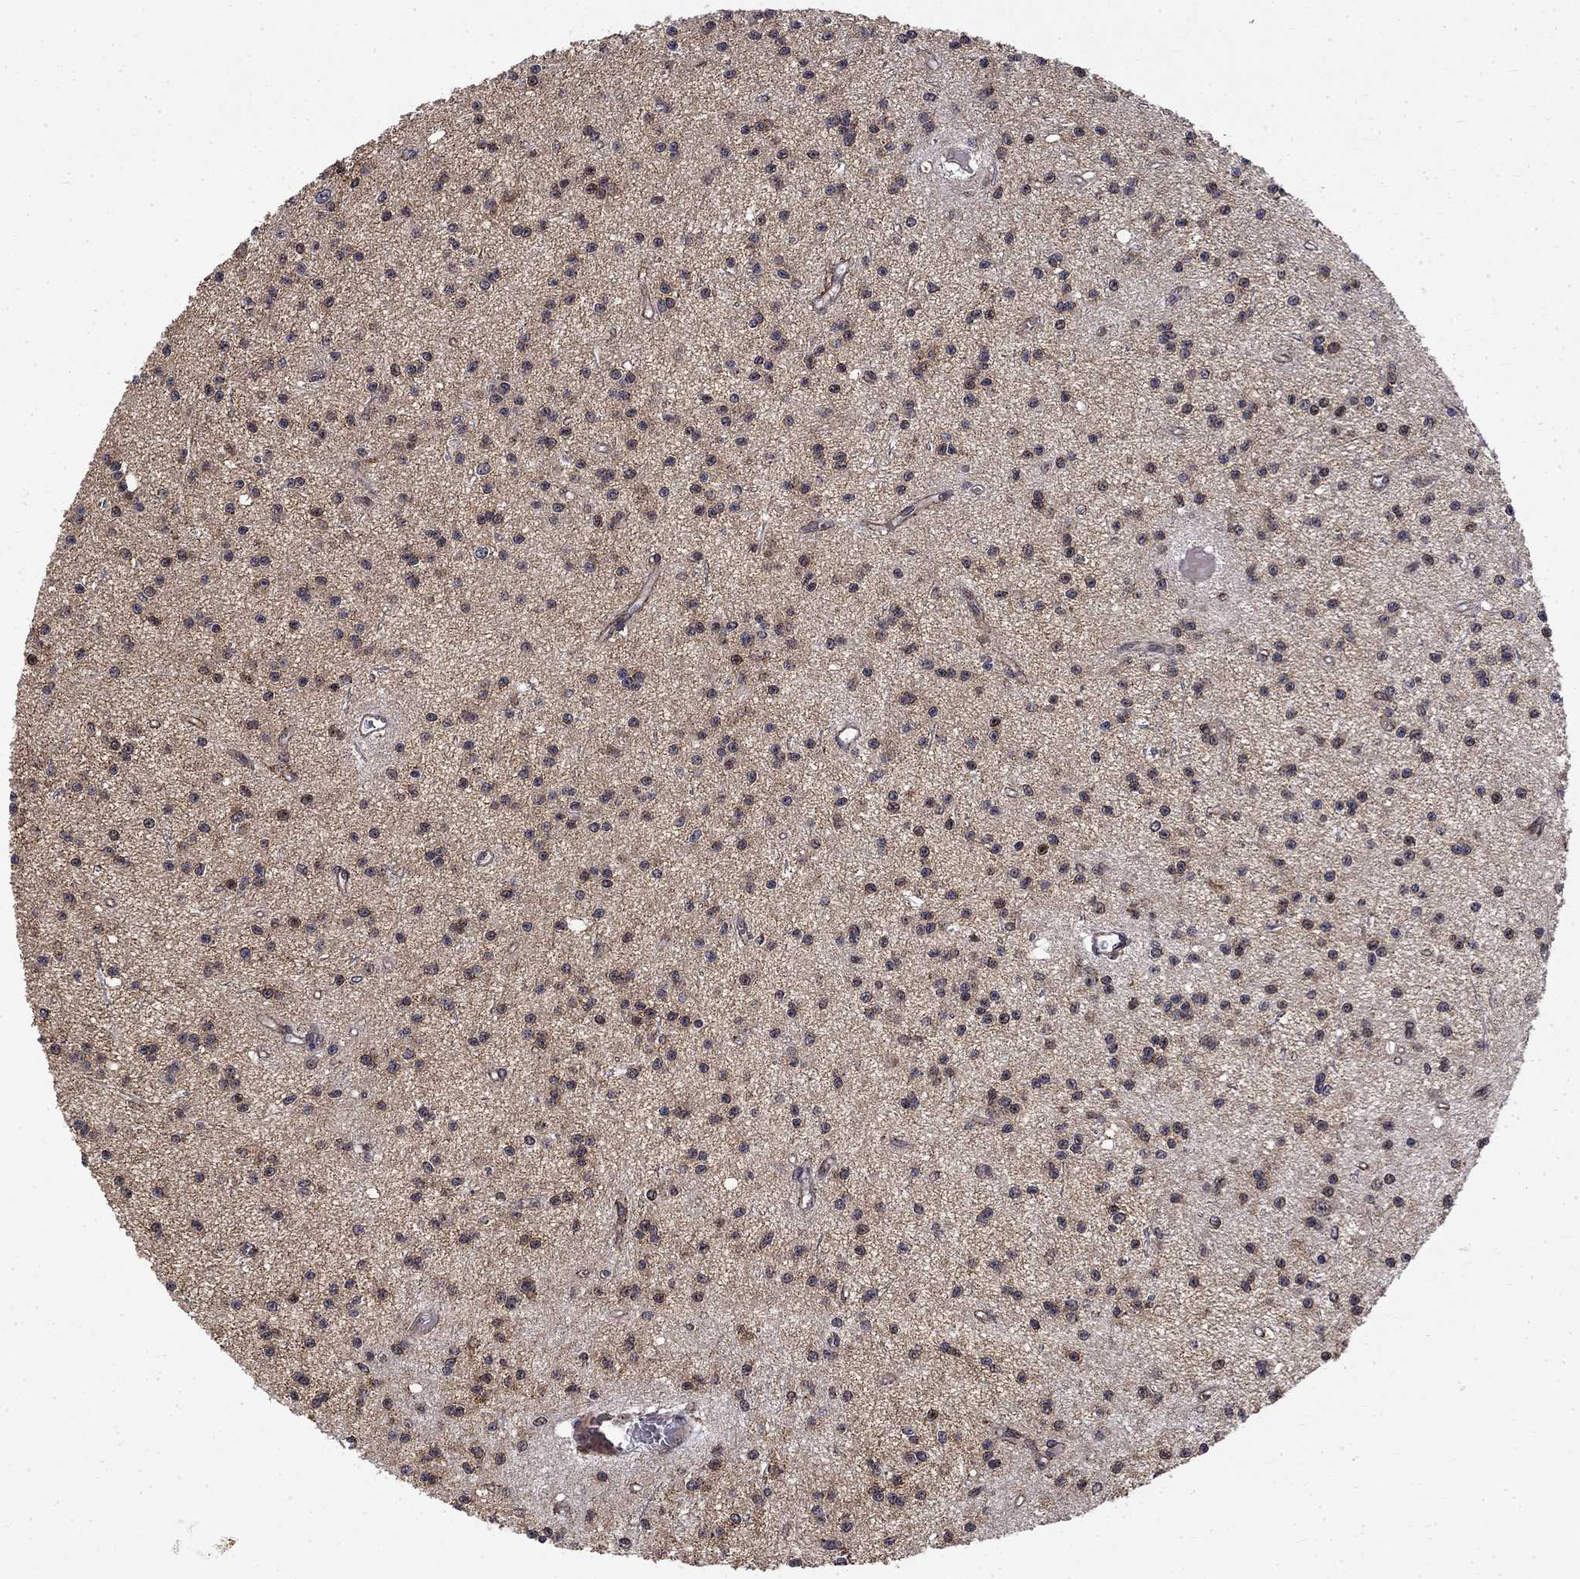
{"staining": {"intensity": "moderate", "quantity": "<25%", "location": "nuclear"}, "tissue": "glioma", "cell_type": "Tumor cells", "image_type": "cancer", "snomed": [{"axis": "morphology", "description": "Glioma, malignant, Low grade"}, {"axis": "topography", "description": "Brain"}], "caption": "The photomicrograph exhibits staining of glioma, revealing moderate nuclear protein positivity (brown color) within tumor cells. Nuclei are stained in blue.", "gene": "KPNA3", "patient": {"sex": "male", "age": 27}}